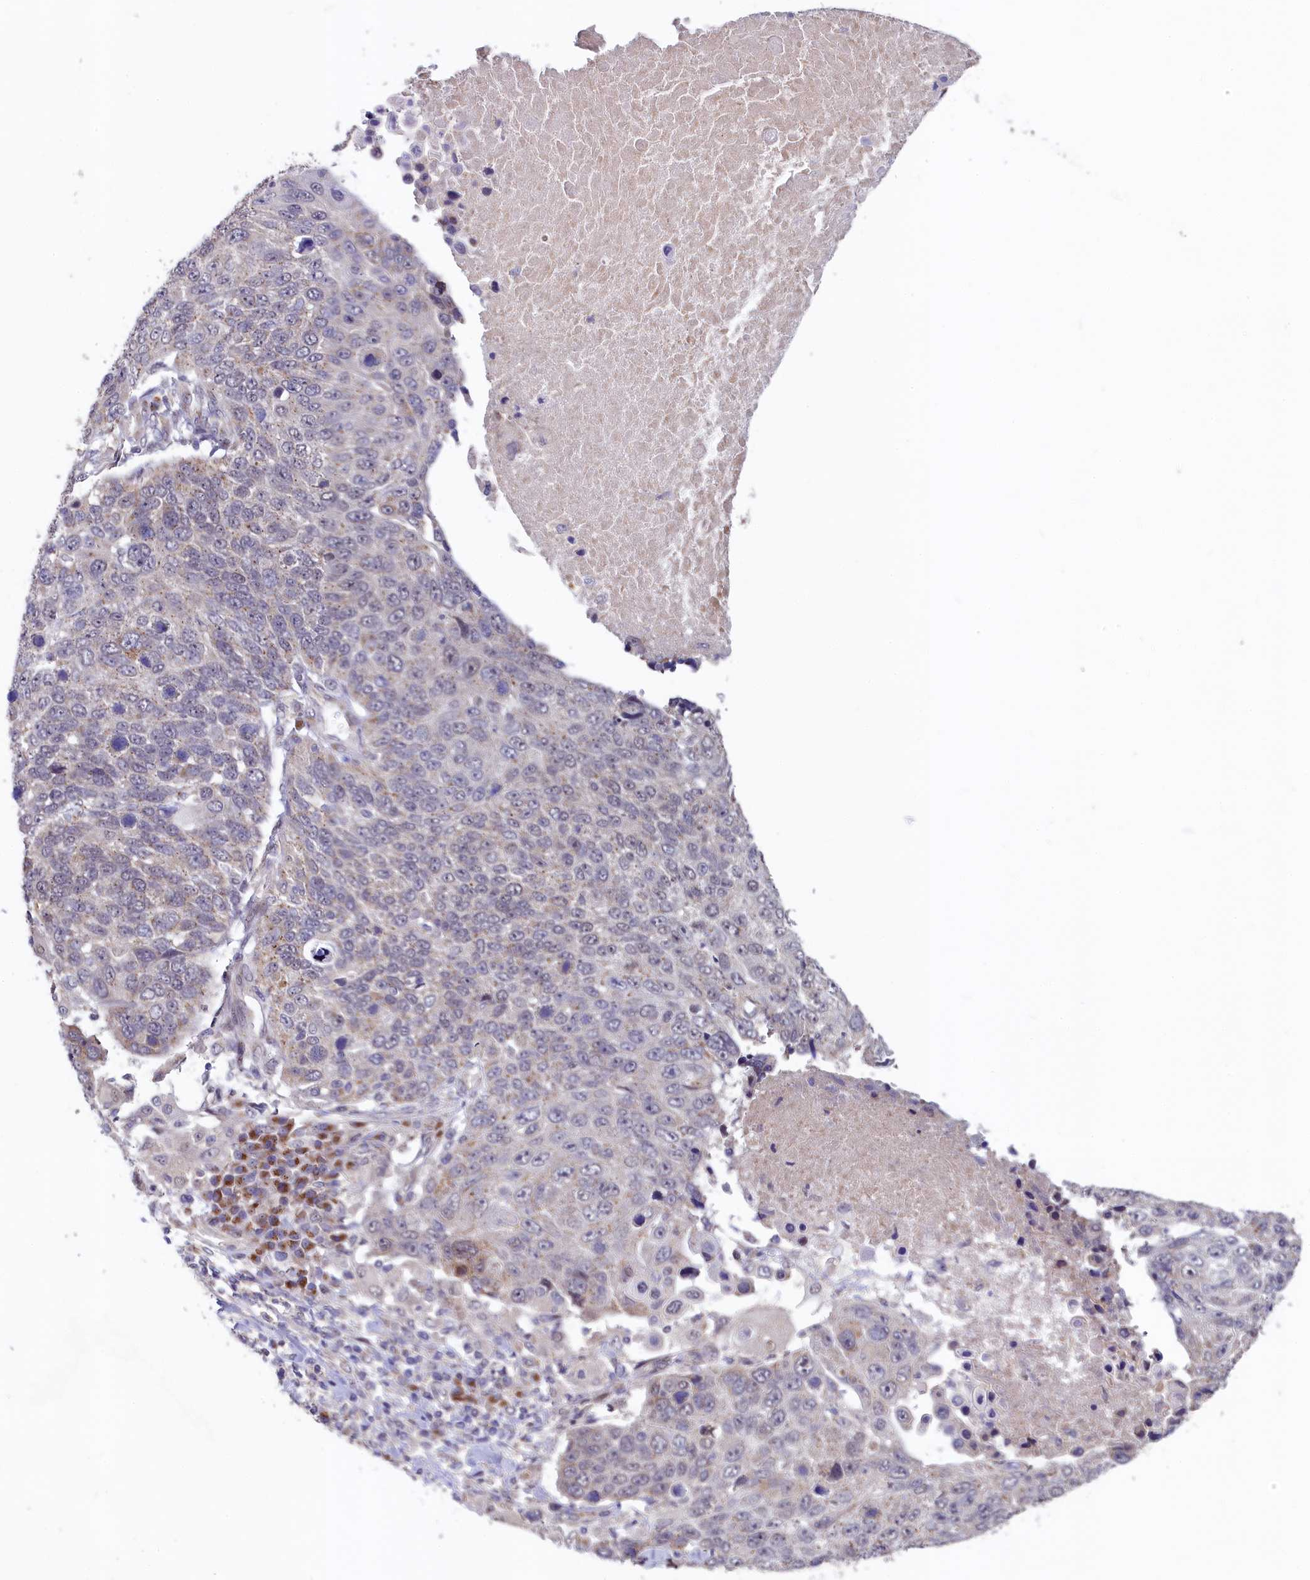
{"staining": {"intensity": "weak", "quantity": "<25%", "location": "cytoplasmic/membranous"}, "tissue": "lung cancer", "cell_type": "Tumor cells", "image_type": "cancer", "snomed": [{"axis": "morphology", "description": "Normal tissue, NOS"}, {"axis": "morphology", "description": "Squamous cell carcinoma, NOS"}, {"axis": "topography", "description": "Lymph node"}, {"axis": "topography", "description": "Lung"}], "caption": "Immunohistochemical staining of lung squamous cell carcinoma demonstrates no significant positivity in tumor cells. The staining is performed using DAB brown chromogen with nuclei counter-stained in using hematoxylin.", "gene": "SEC24C", "patient": {"sex": "male", "age": 66}}